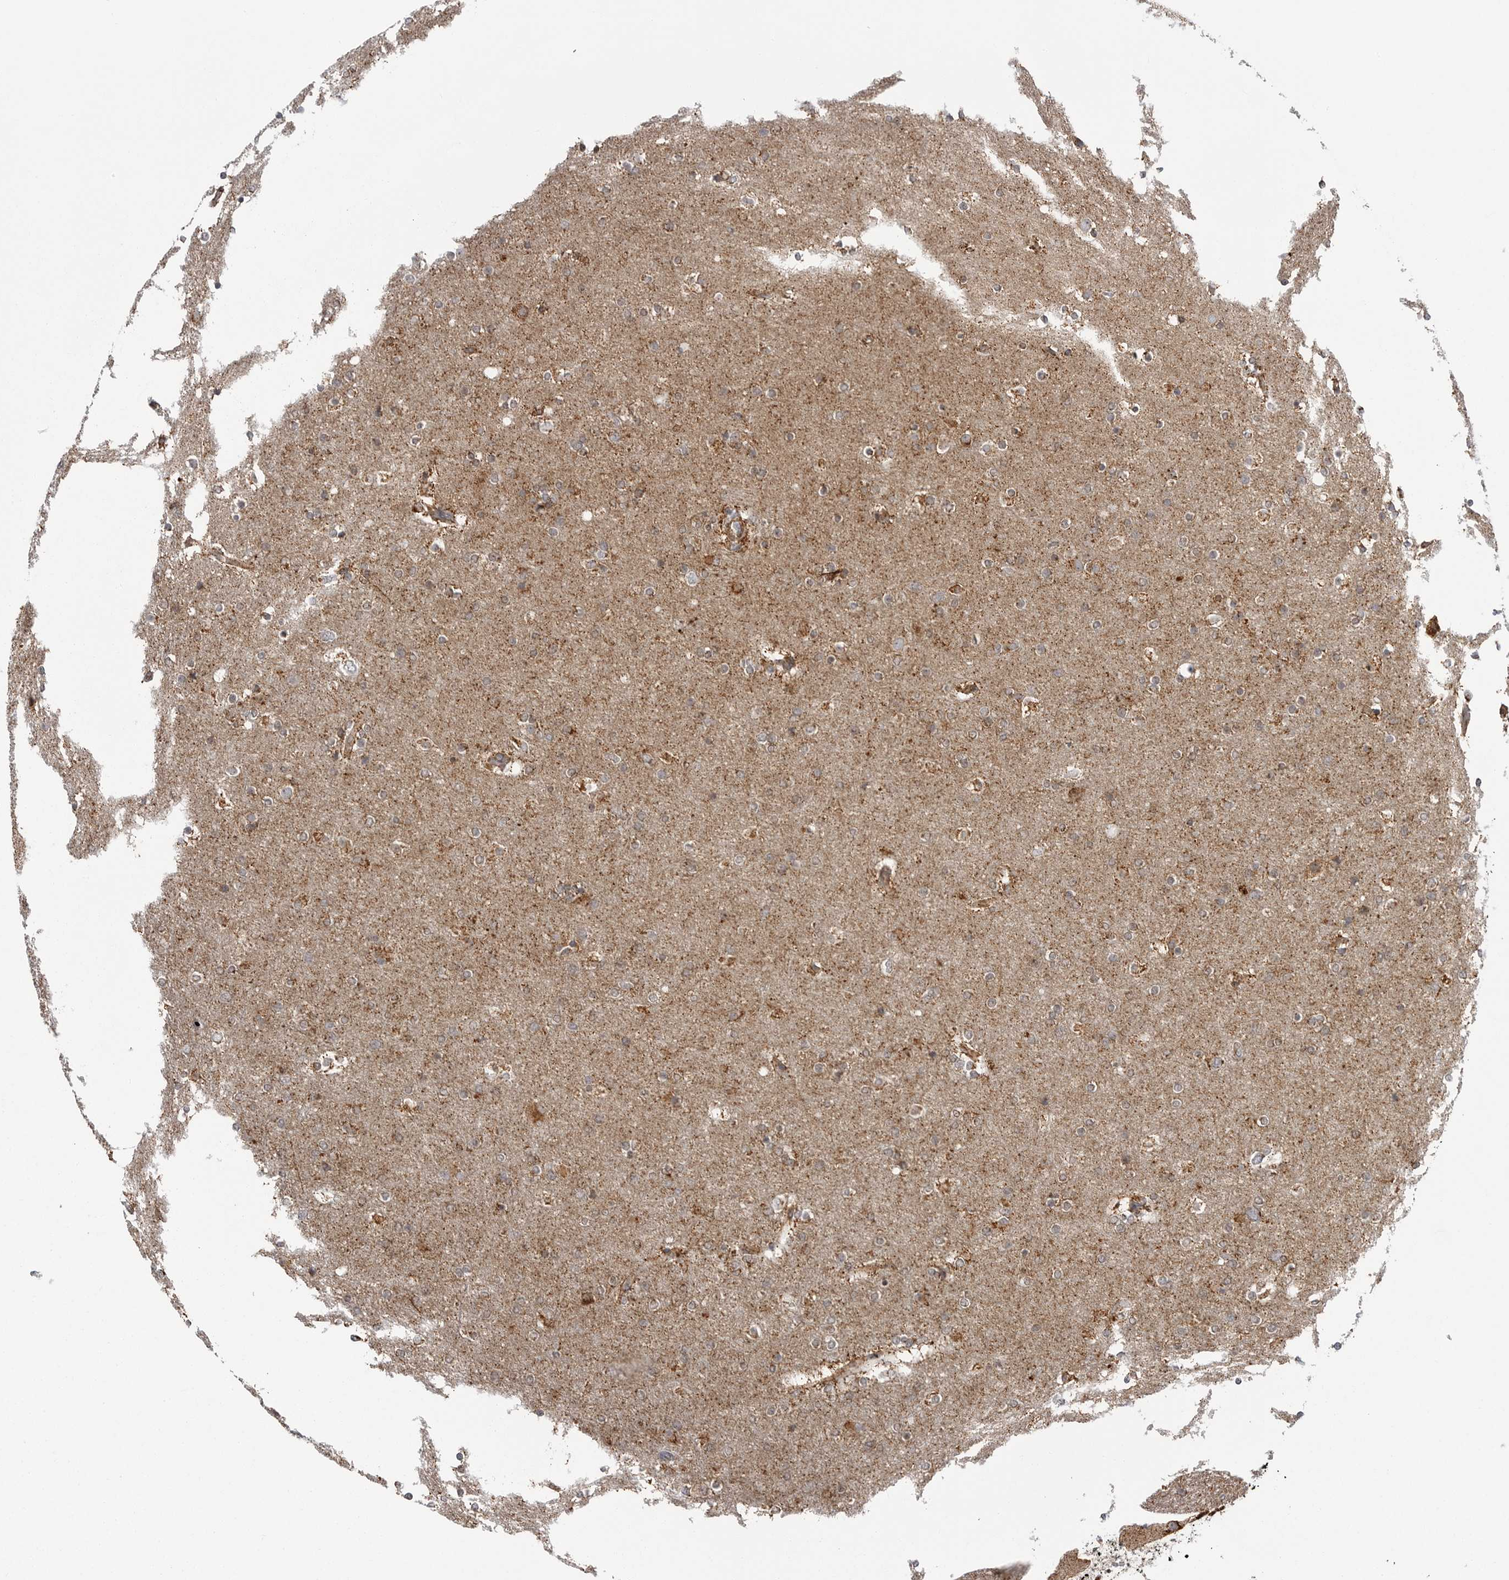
{"staining": {"intensity": "weak", "quantity": "25%-75%", "location": "cytoplasmic/membranous"}, "tissue": "glioma", "cell_type": "Tumor cells", "image_type": "cancer", "snomed": [{"axis": "morphology", "description": "Glioma, malignant, High grade"}, {"axis": "topography", "description": "Cerebral cortex"}], "caption": "DAB immunohistochemical staining of malignant glioma (high-grade) reveals weak cytoplasmic/membranous protein expression in about 25%-75% of tumor cells.", "gene": "FH", "patient": {"sex": "female", "age": 36}}